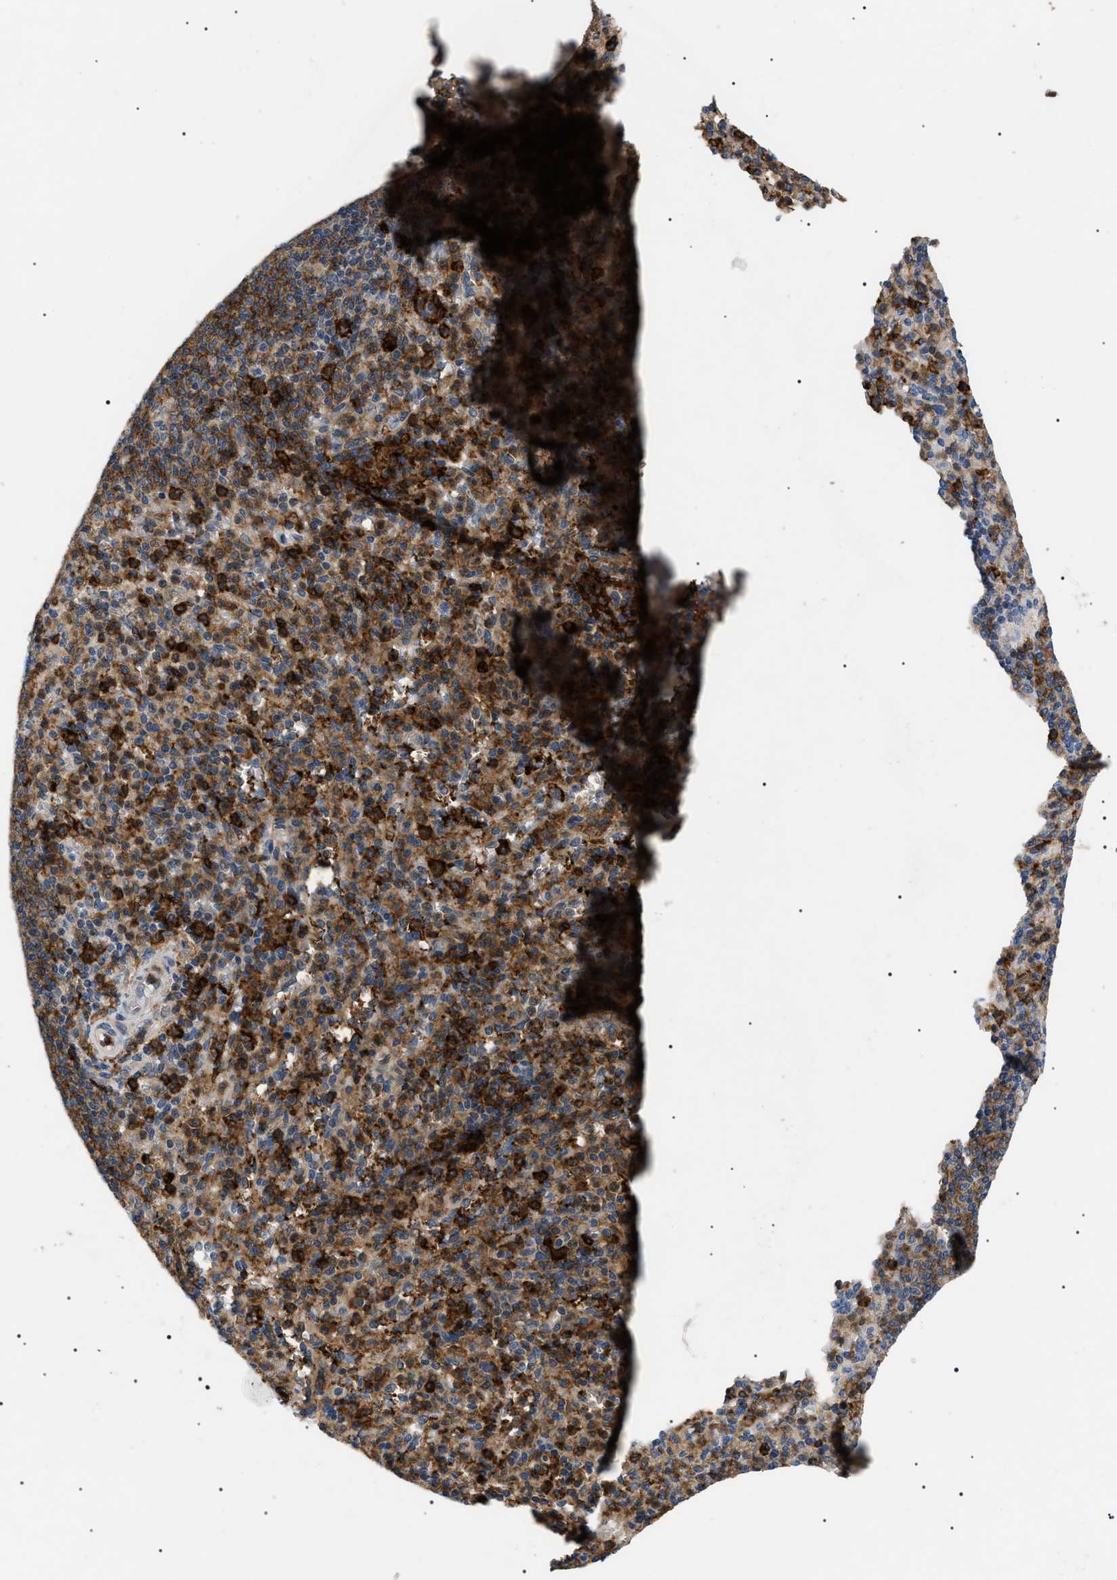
{"staining": {"intensity": "strong", "quantity": "25%-75%", "location": "cytoplasmic/membranous"}, "tissue": "spleen", "cell_type": "Cells in red pulp", "image_type": "normal", "snomed": [{"axis": "morphology", "description": "Normal tissue, NOS"}, {"axis": "topography", "description": "Spleen"}], "caption": "Immunohistochemical staining of benign spleen reveals high levels of strong cytoplasmic/membranous positivity in approximately 25%-75% of cells in red pulp.", "gene": "CD300A", "patient": {"sex": "male", "age": 36}}